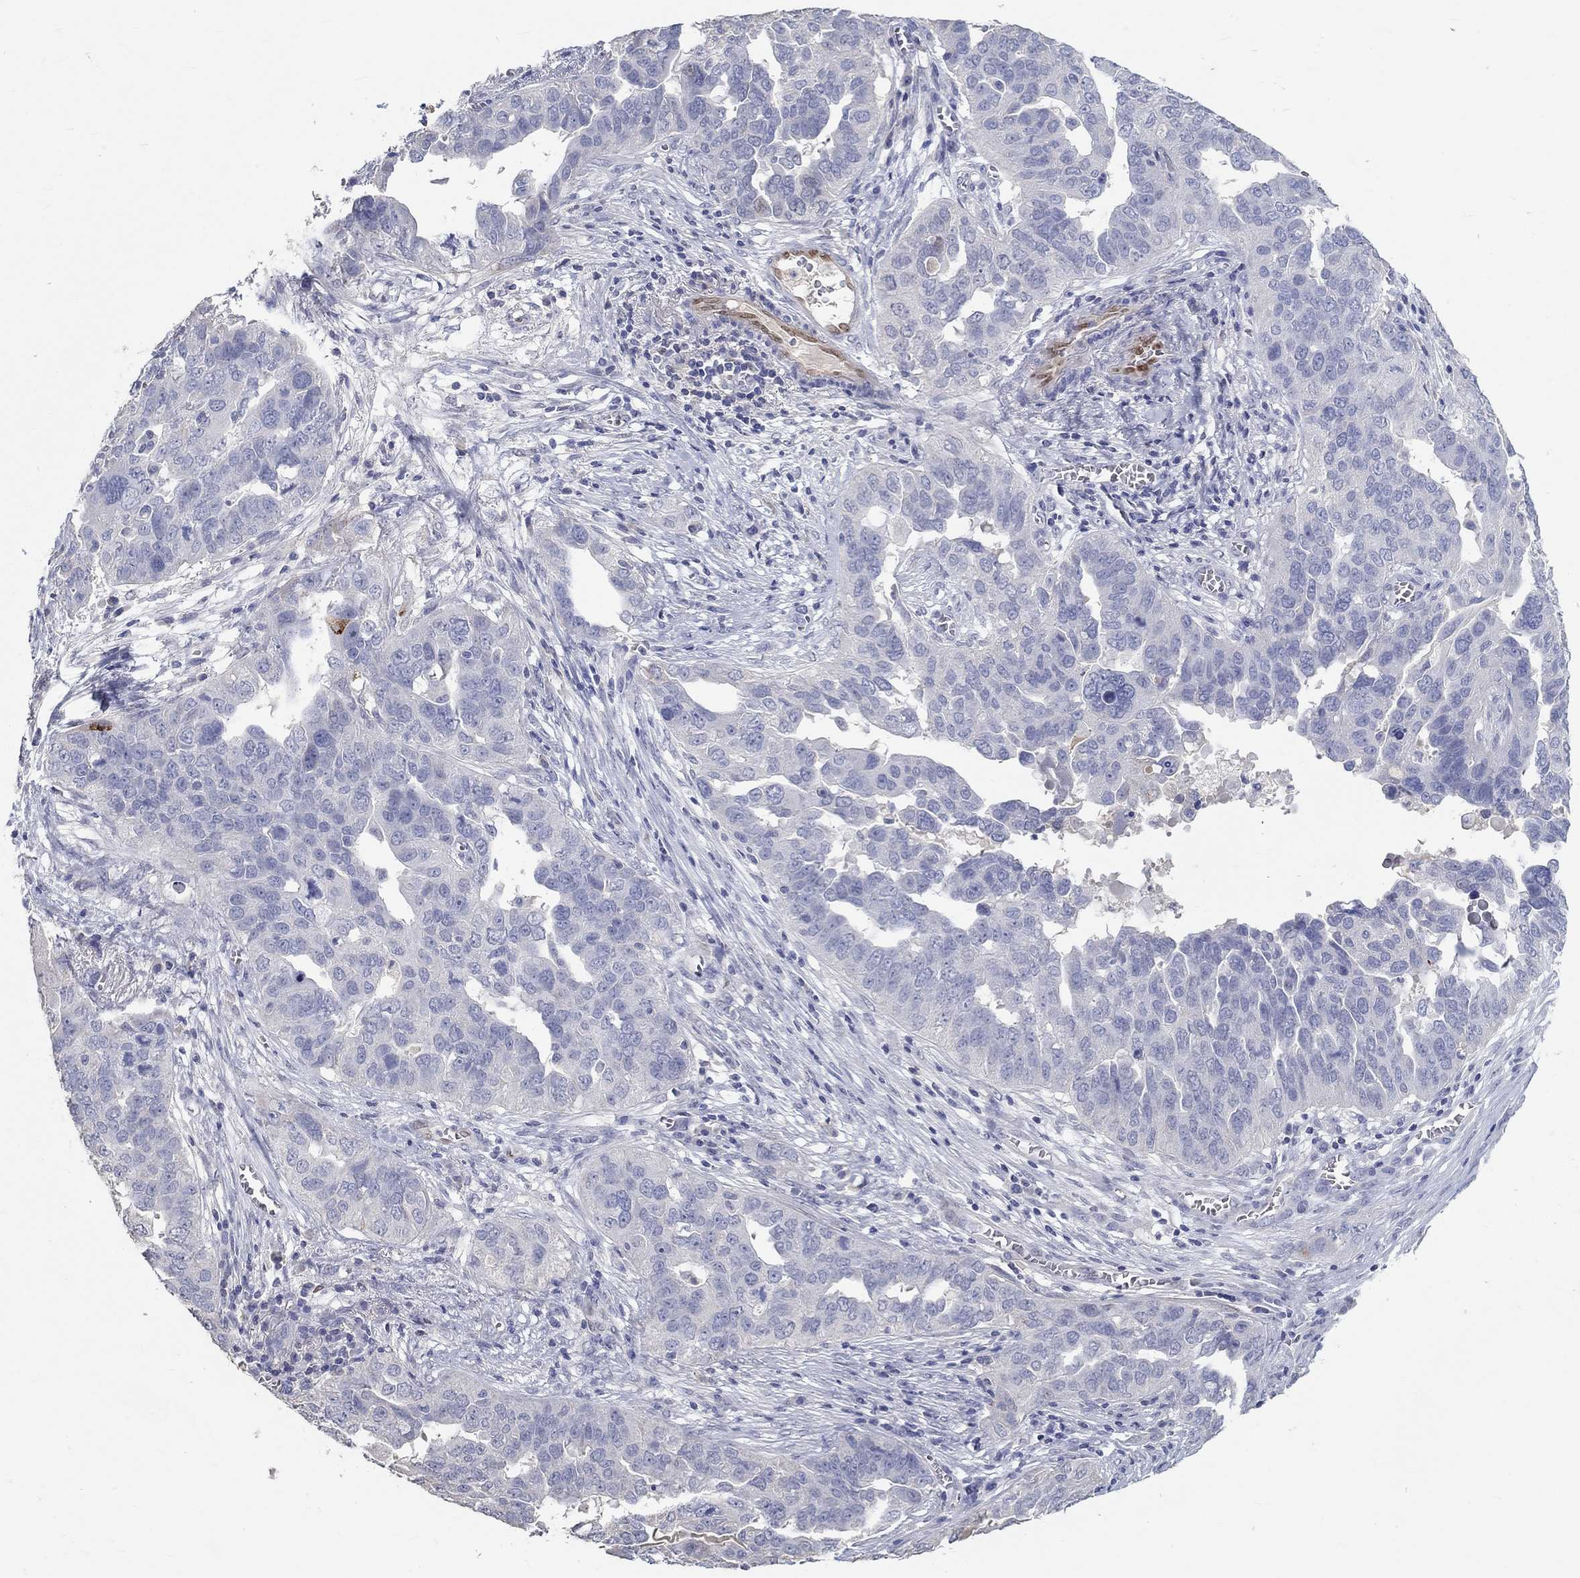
{"staining": {"intensity": "negative", "quantity": "none", "location": "none"}, "tissue": "ovarian cancer", "cell_type": "Tumor cells", "image_type": "cancer", "snomed": [{"axis": "morphology", "description": "Carcinoma, endometroid"}, {"axis": "topography", "description": "Soft tissue"}, {"axis": "topography", "description": "Ovary"}], "caption": "This is an immunohistochemistry (IHC) photomicrograph of ovarian cancer (endometroid carcinoma). There is no staining in tumor cells.", "gene": "FGF2", "patient": {"sex": "female", "age": 52}}